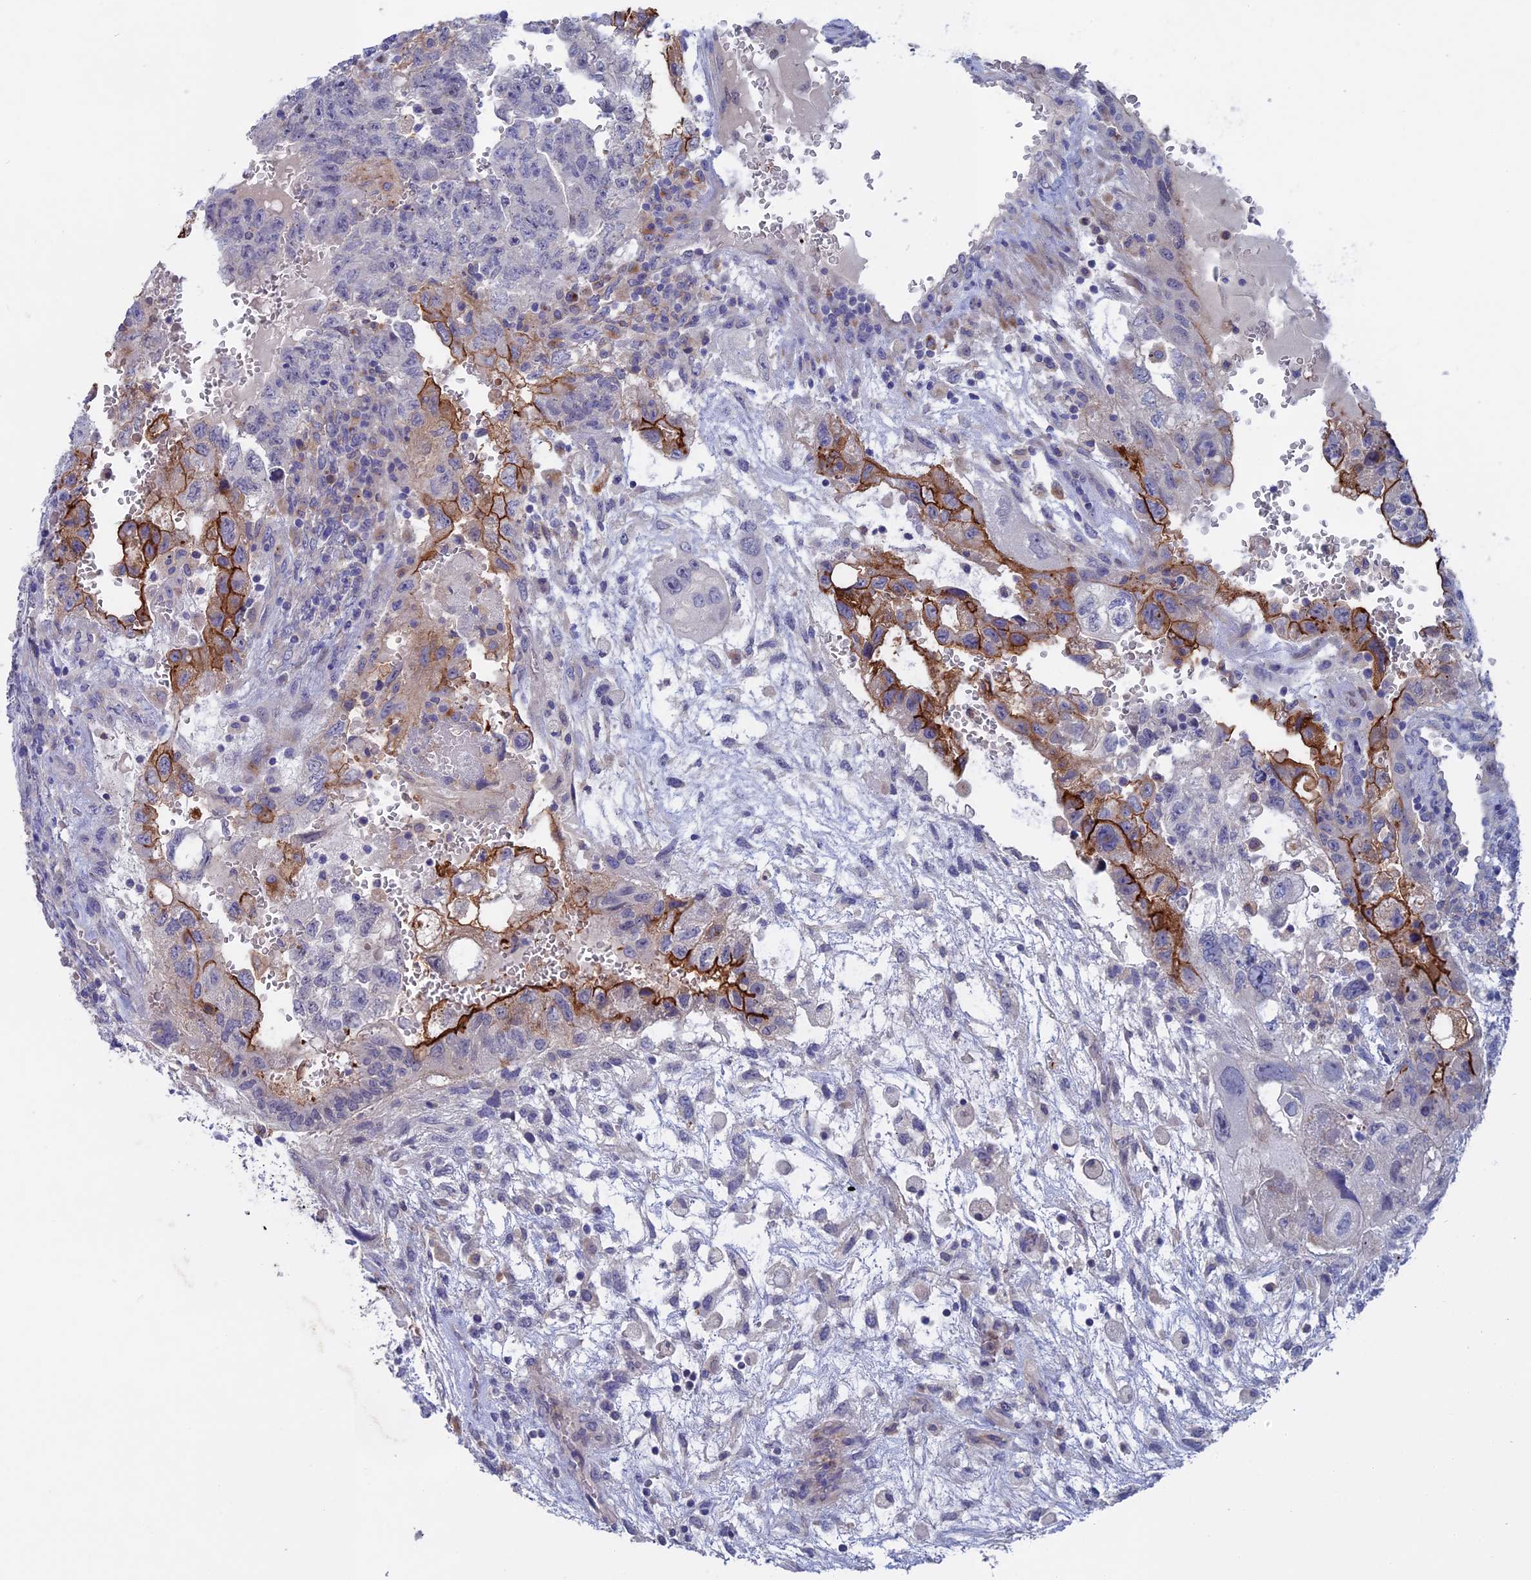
{"staining": {"intensity": "strong", "quantity": "<25%", "location": "cytoplasmic/membranous"}, "tissue": "testis cancer", "cell_type": "Tumor cells", "image_type": "cancer", "snomed": [{"axis": "morphology", "description": "Carcinoma, Embryonal, NOS"}, {"axis": "topography", "description": "Testis"}], "caption": "The photomicrograph exhibits staining of testis cancer, revealing strong cytoplasmic/membranous protein staining (brown color) within tumor cells. Nuclei are stained in blue.", "gene": "SLC2A6", "patient": {"sex": "male", "age": 36}}